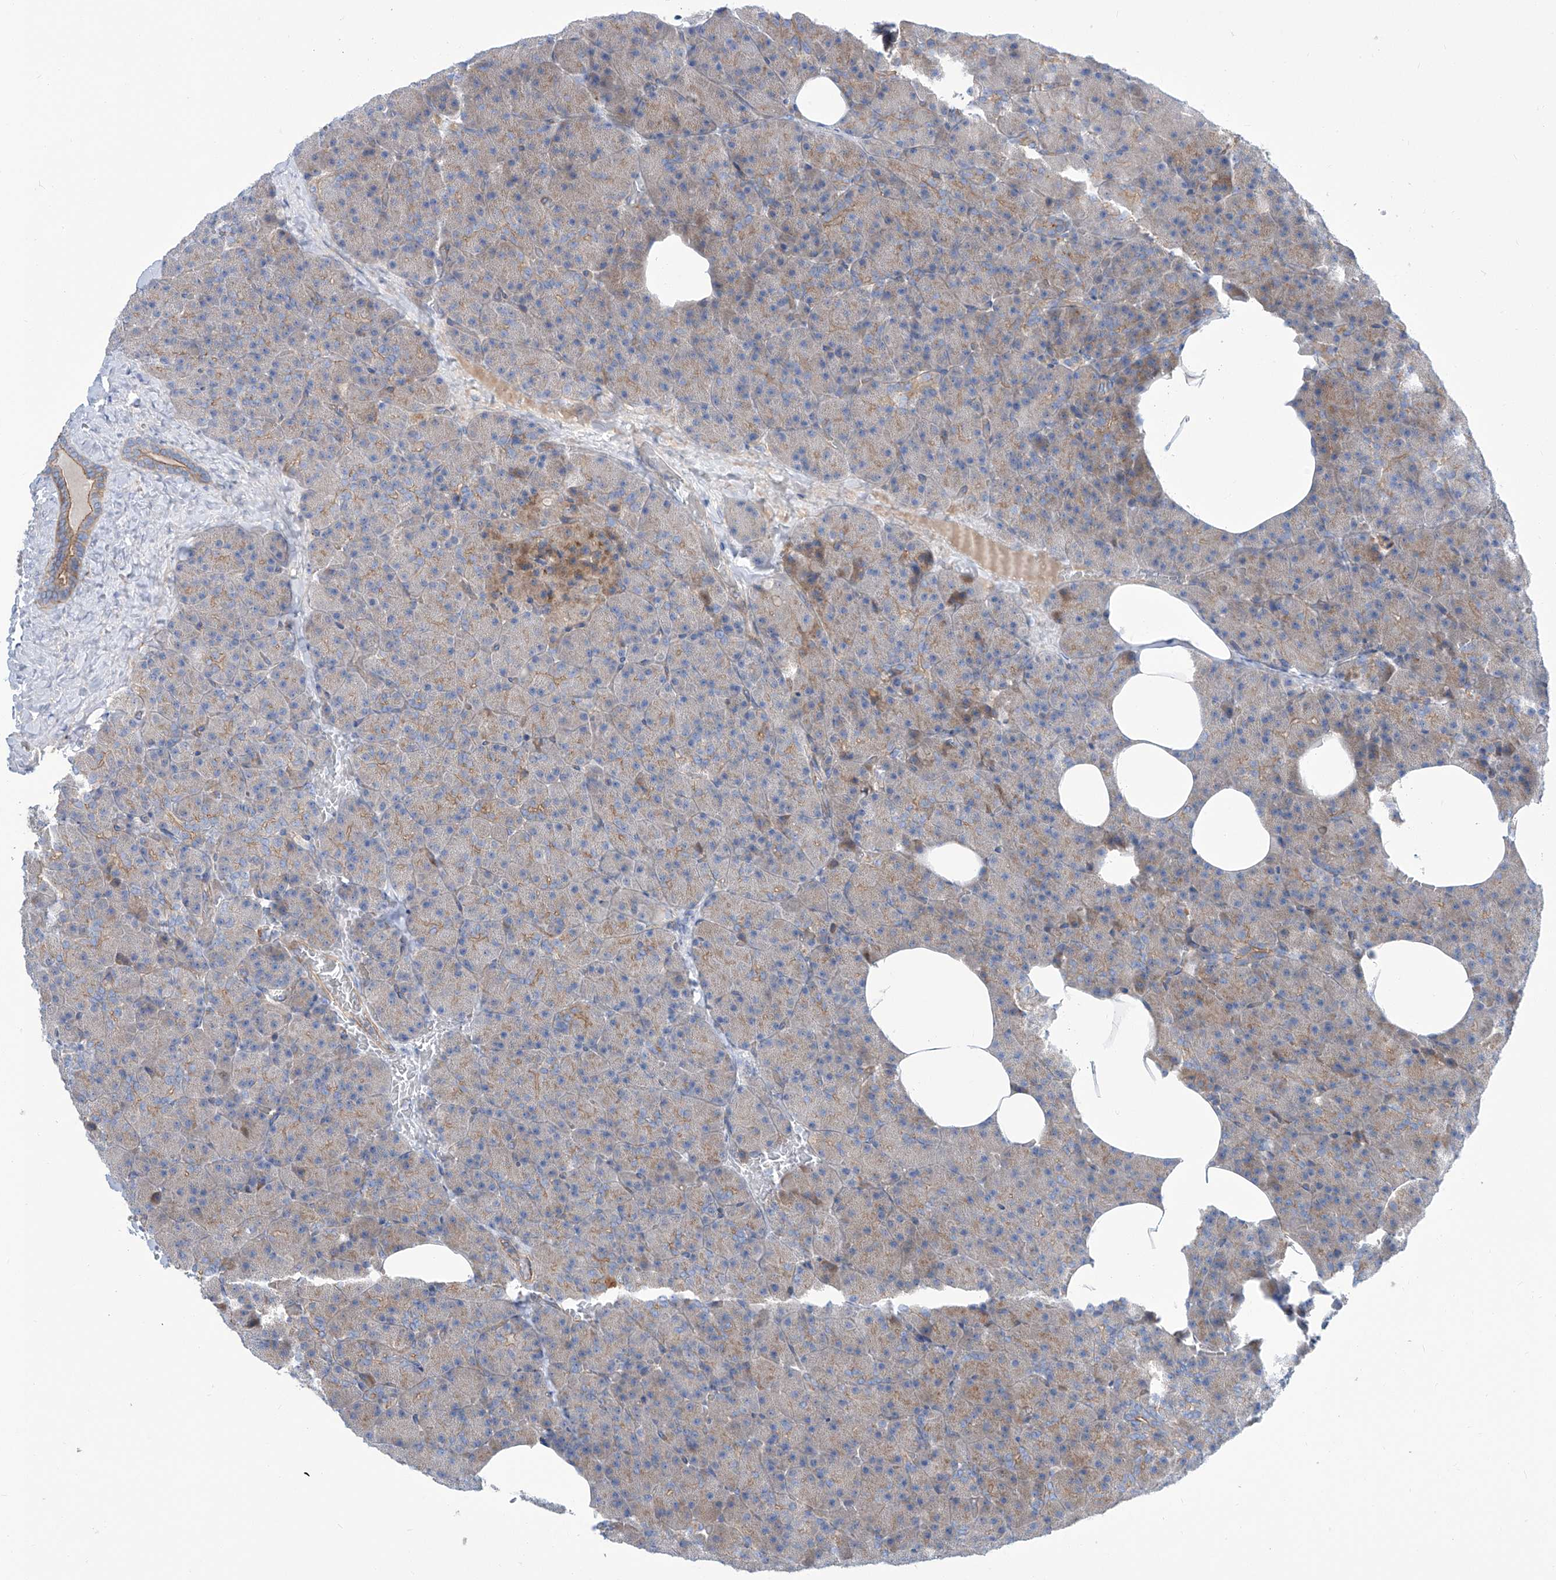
{"staining": {"intensity": "moderate", "quantity": "<25%", "location": "cytoplasmic/membranous"}, "tissue": "pancreas", "cell_type": "Exocrine glandular cells", "image_type": "normal", "snomed": [{"axis": "morphology", "description": "Normal tissue, NOS"}, {"axis": "morphology", "description": "Carcinoid, malignant, NOS"}, {"axis": "topography", "description": "Pancreas"}], "caption": "Immunohistochemistry (DAB (3,3'-diaminobenzidine)) staining of normal pancreas exhibits moderate cytoplasmic/membranous protein staining in about <25% of exocrine glandular cells.", "gene": "TMEM209", "patient": {"sex": "female", "age": 35}}